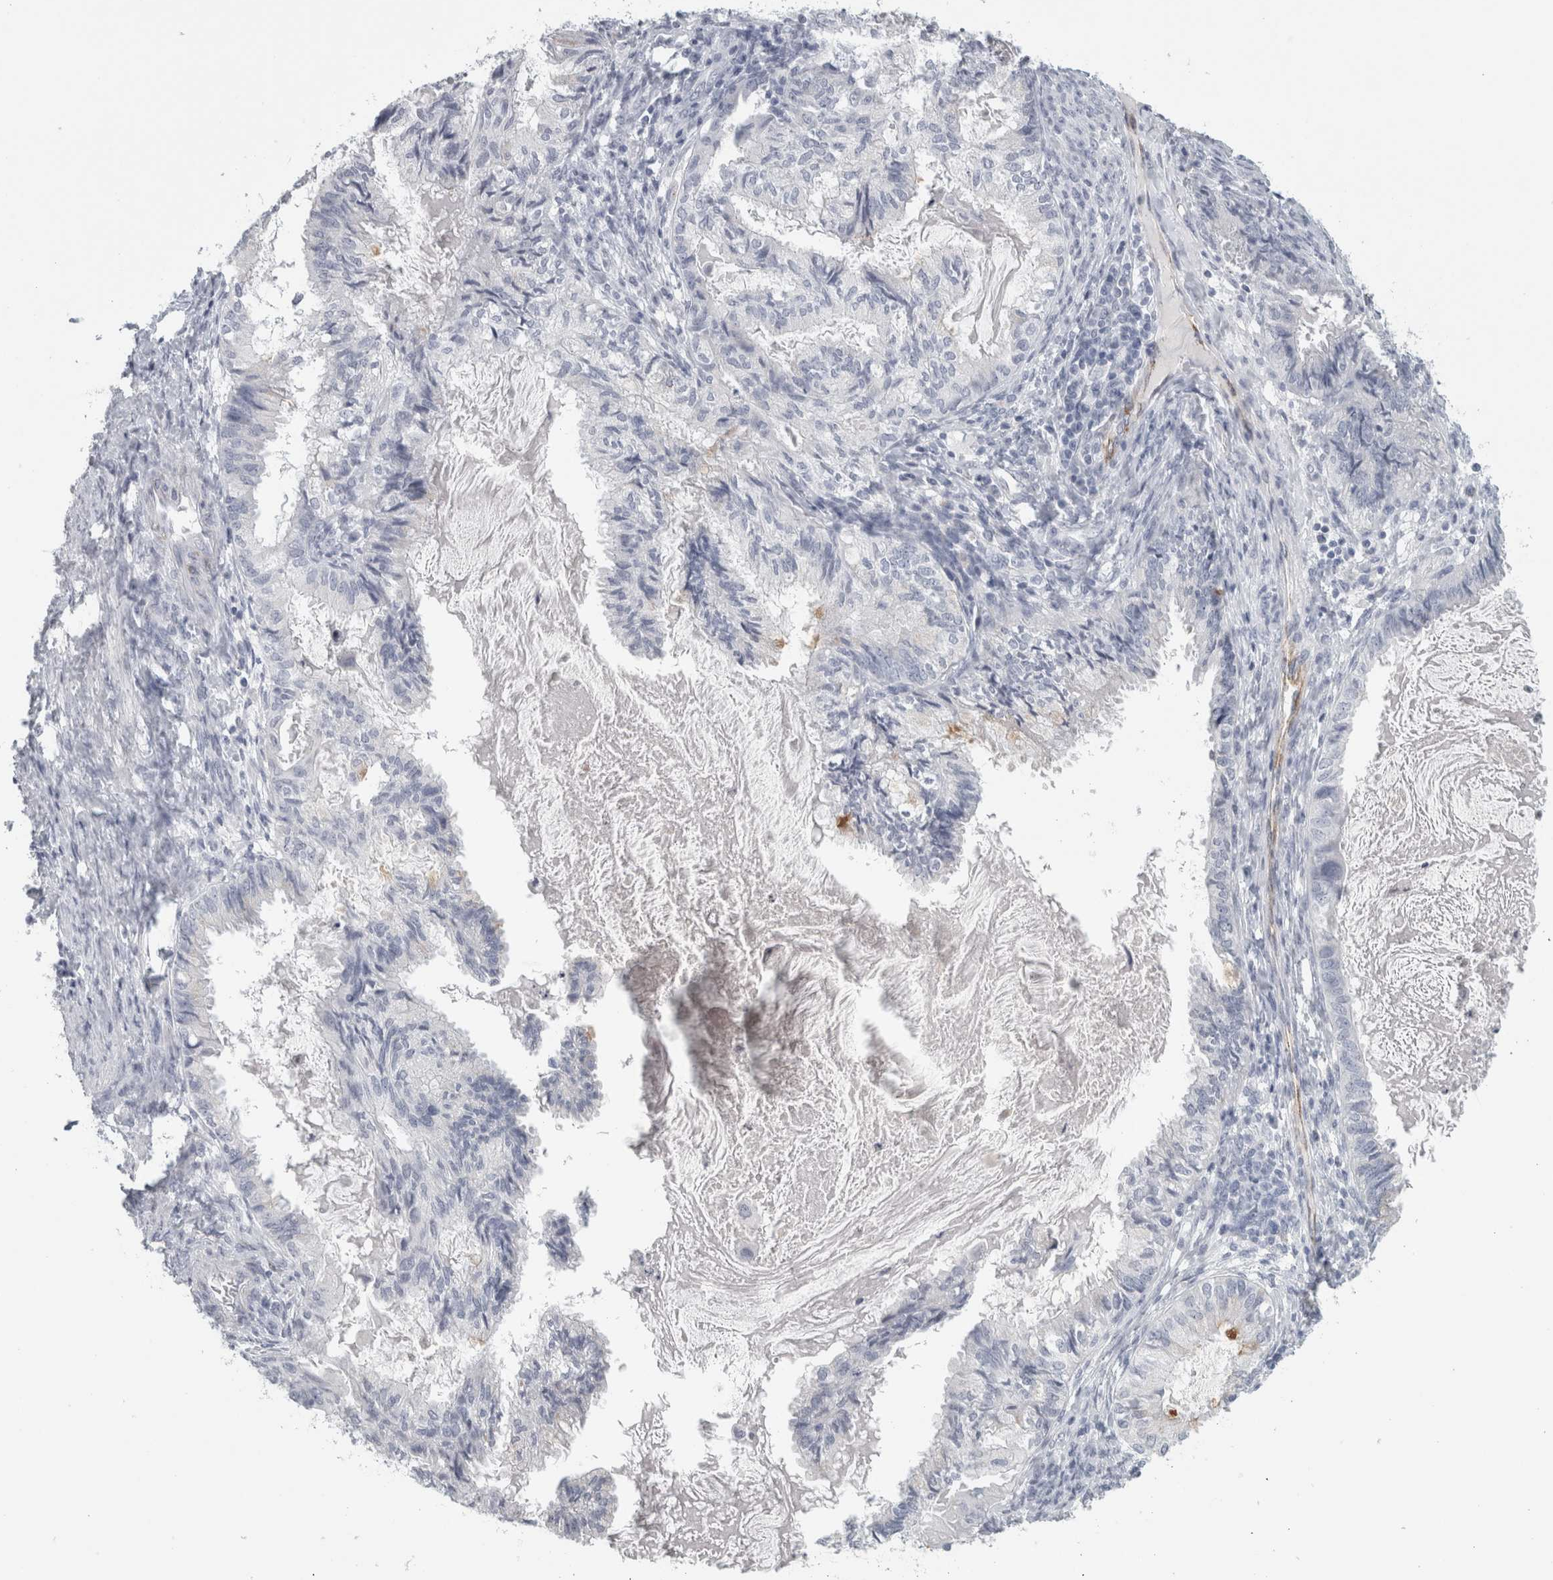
{"staining": {"intensity": "negative", "quantity": "none", "location": "none"}, "tissue": "cervical cancer", "cell_type": "Tumor cells", "image_type": "cancer", "snomed": [{"axis": "morphology", "description": "Normal tissue, NOS"}, {"axis": "morphology", "description": "Adenocarcinoma, NOS"}, {"axis": "topography", "description": "Cervix"}, {"axis": "topography", "description": "Endometrium"}], "caption": "The image shows no significant staining in tumor cells of cervical cancer. (IHC, brightfield microscopy, high magnification).", "gene": "CPE", "patient": {"sex": "female", "age": 86}}